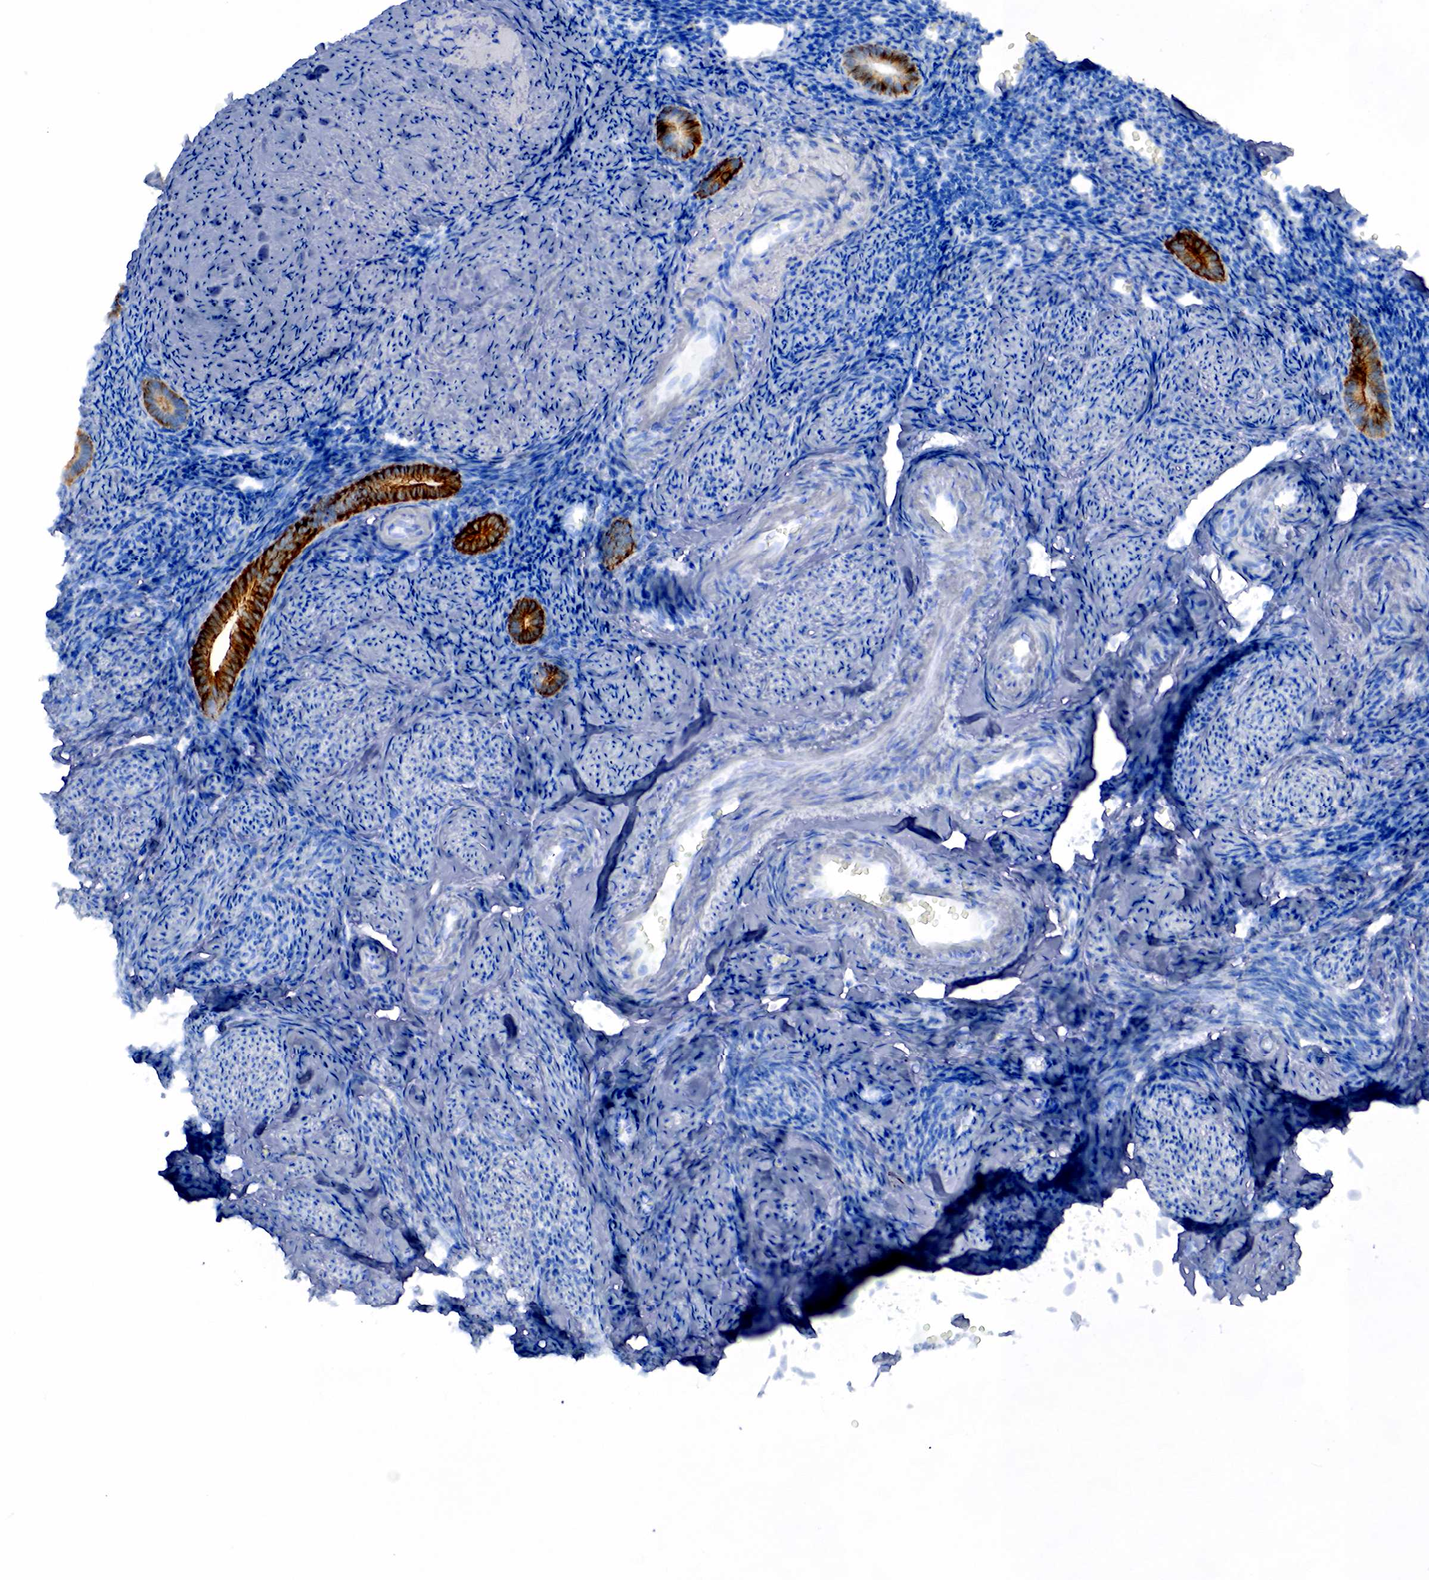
{"staining": {"intensity": "negative", "quantity": "none", "location": "none"}, "tissue": "endometrium", "cell_type": "Cells in endometrial stroma", "image_type": "normal", "snomed": [{"axis": "morphology", "description": "Normal tissue, NOS"}, {"axis": "morphology", "description": "Neoplasm, benign, NOS"}, {"axis": "topography", "description": "Uterus"}], "caption": "The photomicrograph shows no significant positivity in cells in endometrial stroma of endometrium.", "gene": "KRT19", "patient": {"sex": "female", "age": 55}}